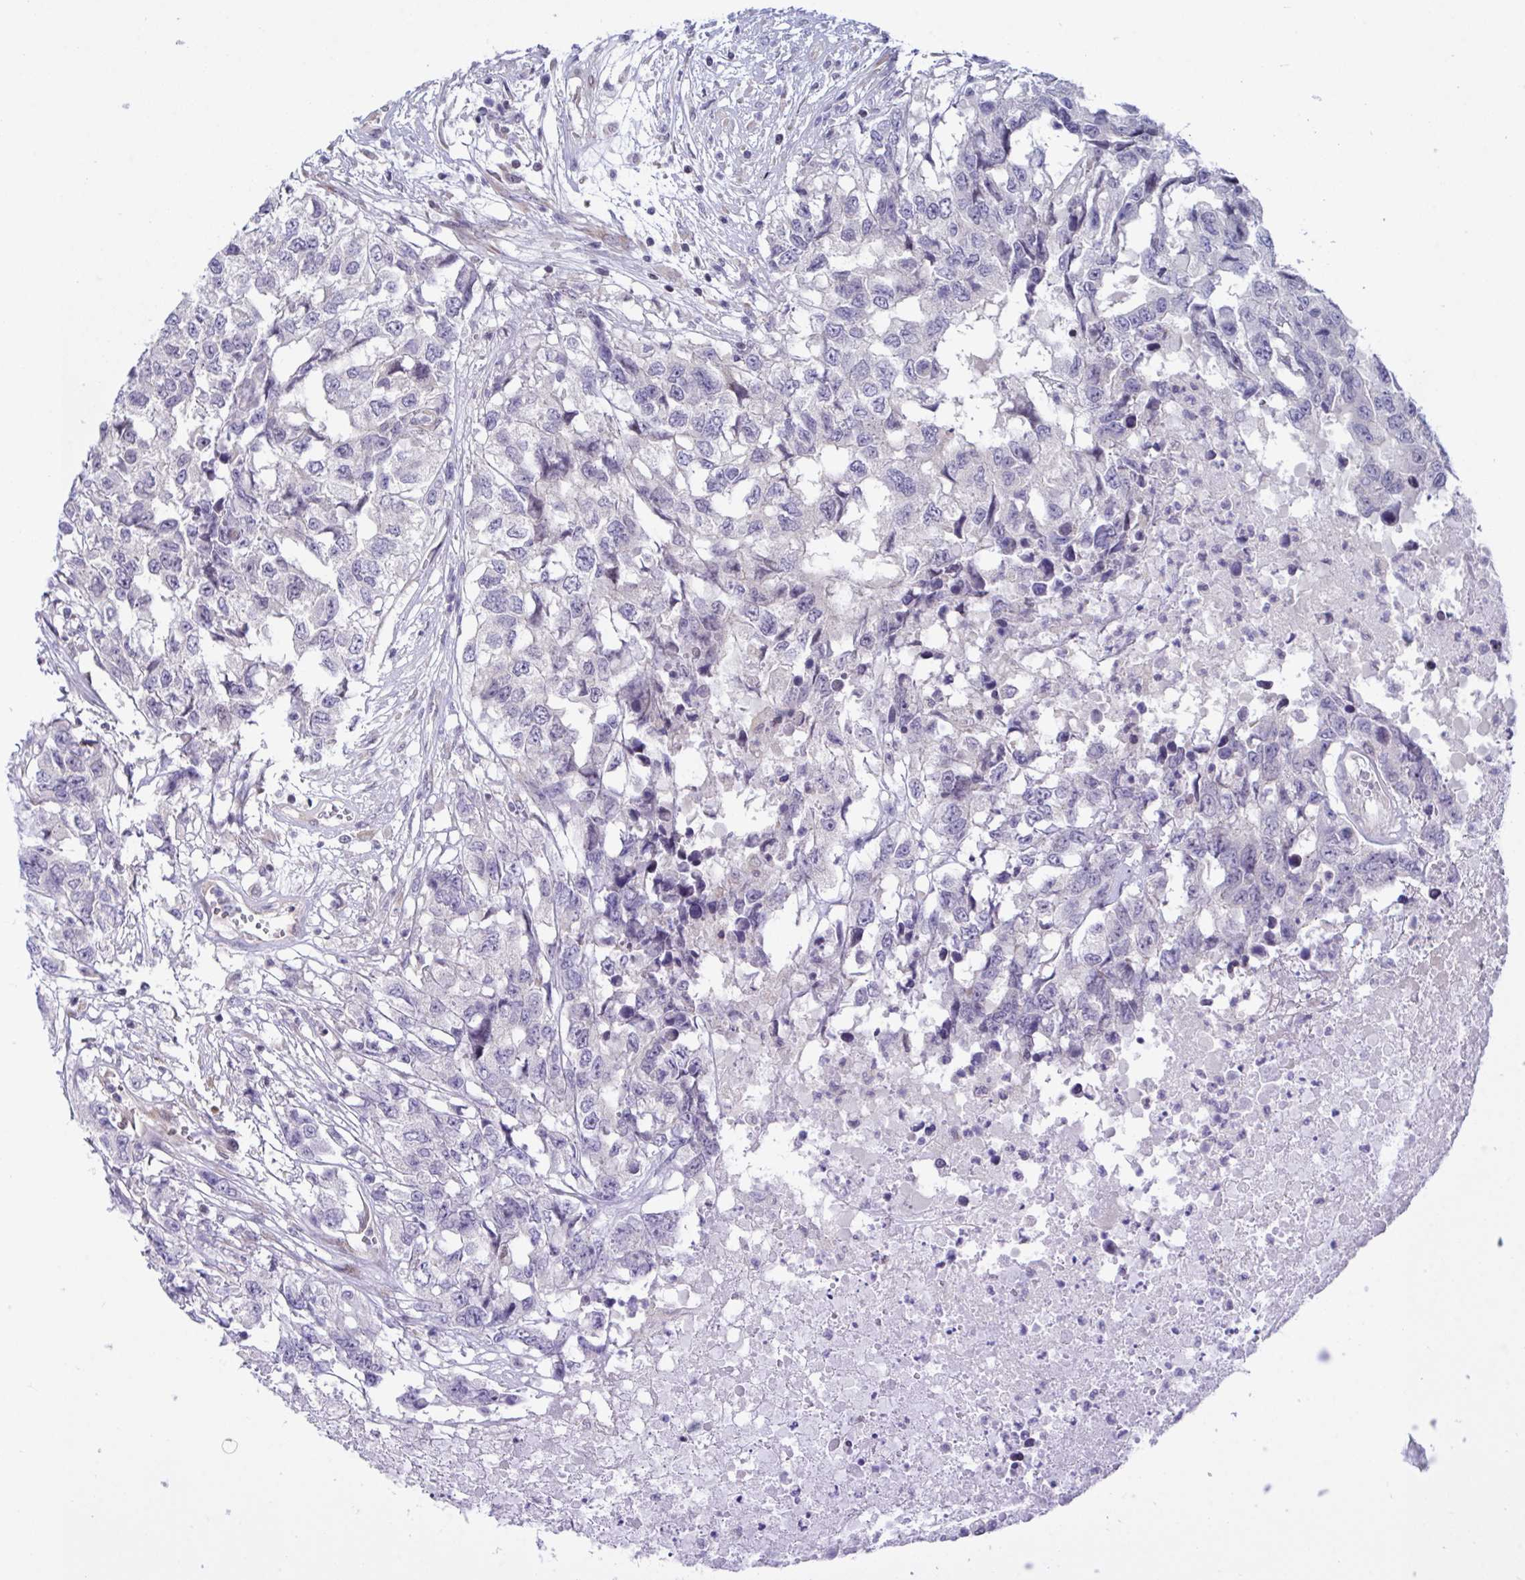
{"staining": {"intensity": "negative", "quantity": "none", "location": "none"}, "tissue": "testis cancer", "cell_type": "Tumor cells", "image_type": "cancer", "snomed": [{"axis": "morphology", "description": "Carcinoma, Embryonal, NOS"}, {"axis": "topography", "description": "Testis"}], "caption": "Embryonal carcinoma (testis) was stained to show a protein in brown. There is no significant expression in tumor cells.", "gene": "SNX11", "patient": {"sex": "male", "age": 83}}